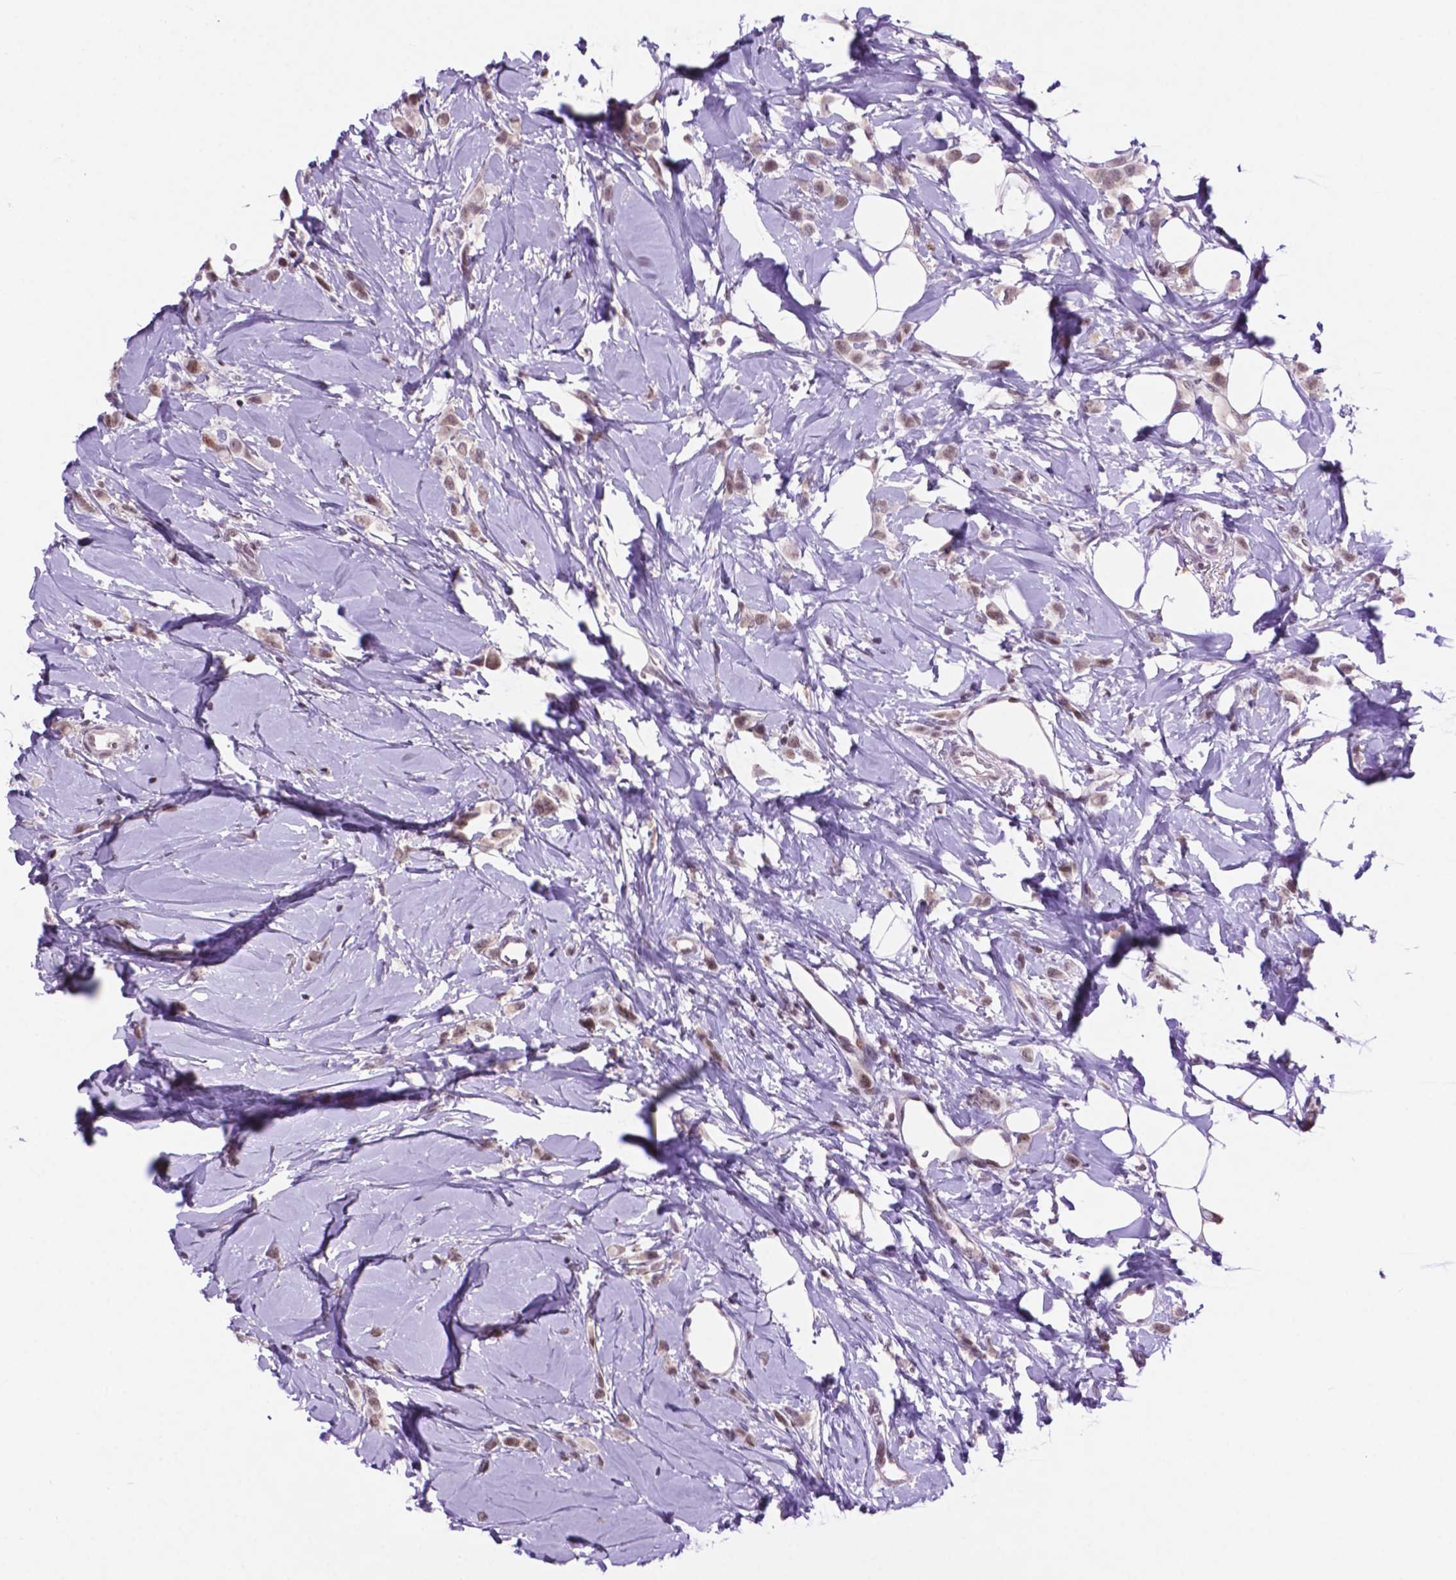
{"staining": {"intensity": "moderate", "quantity": ">75%", "location": "nuclear"}, "tissue": "breast cancer", "cell_type": "Tumor cells", "image_type": "cancer", "snomed": [{"axis": "morphology", "description": "Lobular carcinoma"}, {"axis": "topography", "description": "Breast"}], "caption": "Protein analysis of breast cancer tissue demonstrates moderate nuclear expression in about >75% of tumor cells.", "gene": "NCOR1", "patient": {"sex": "female", "age": 66}}